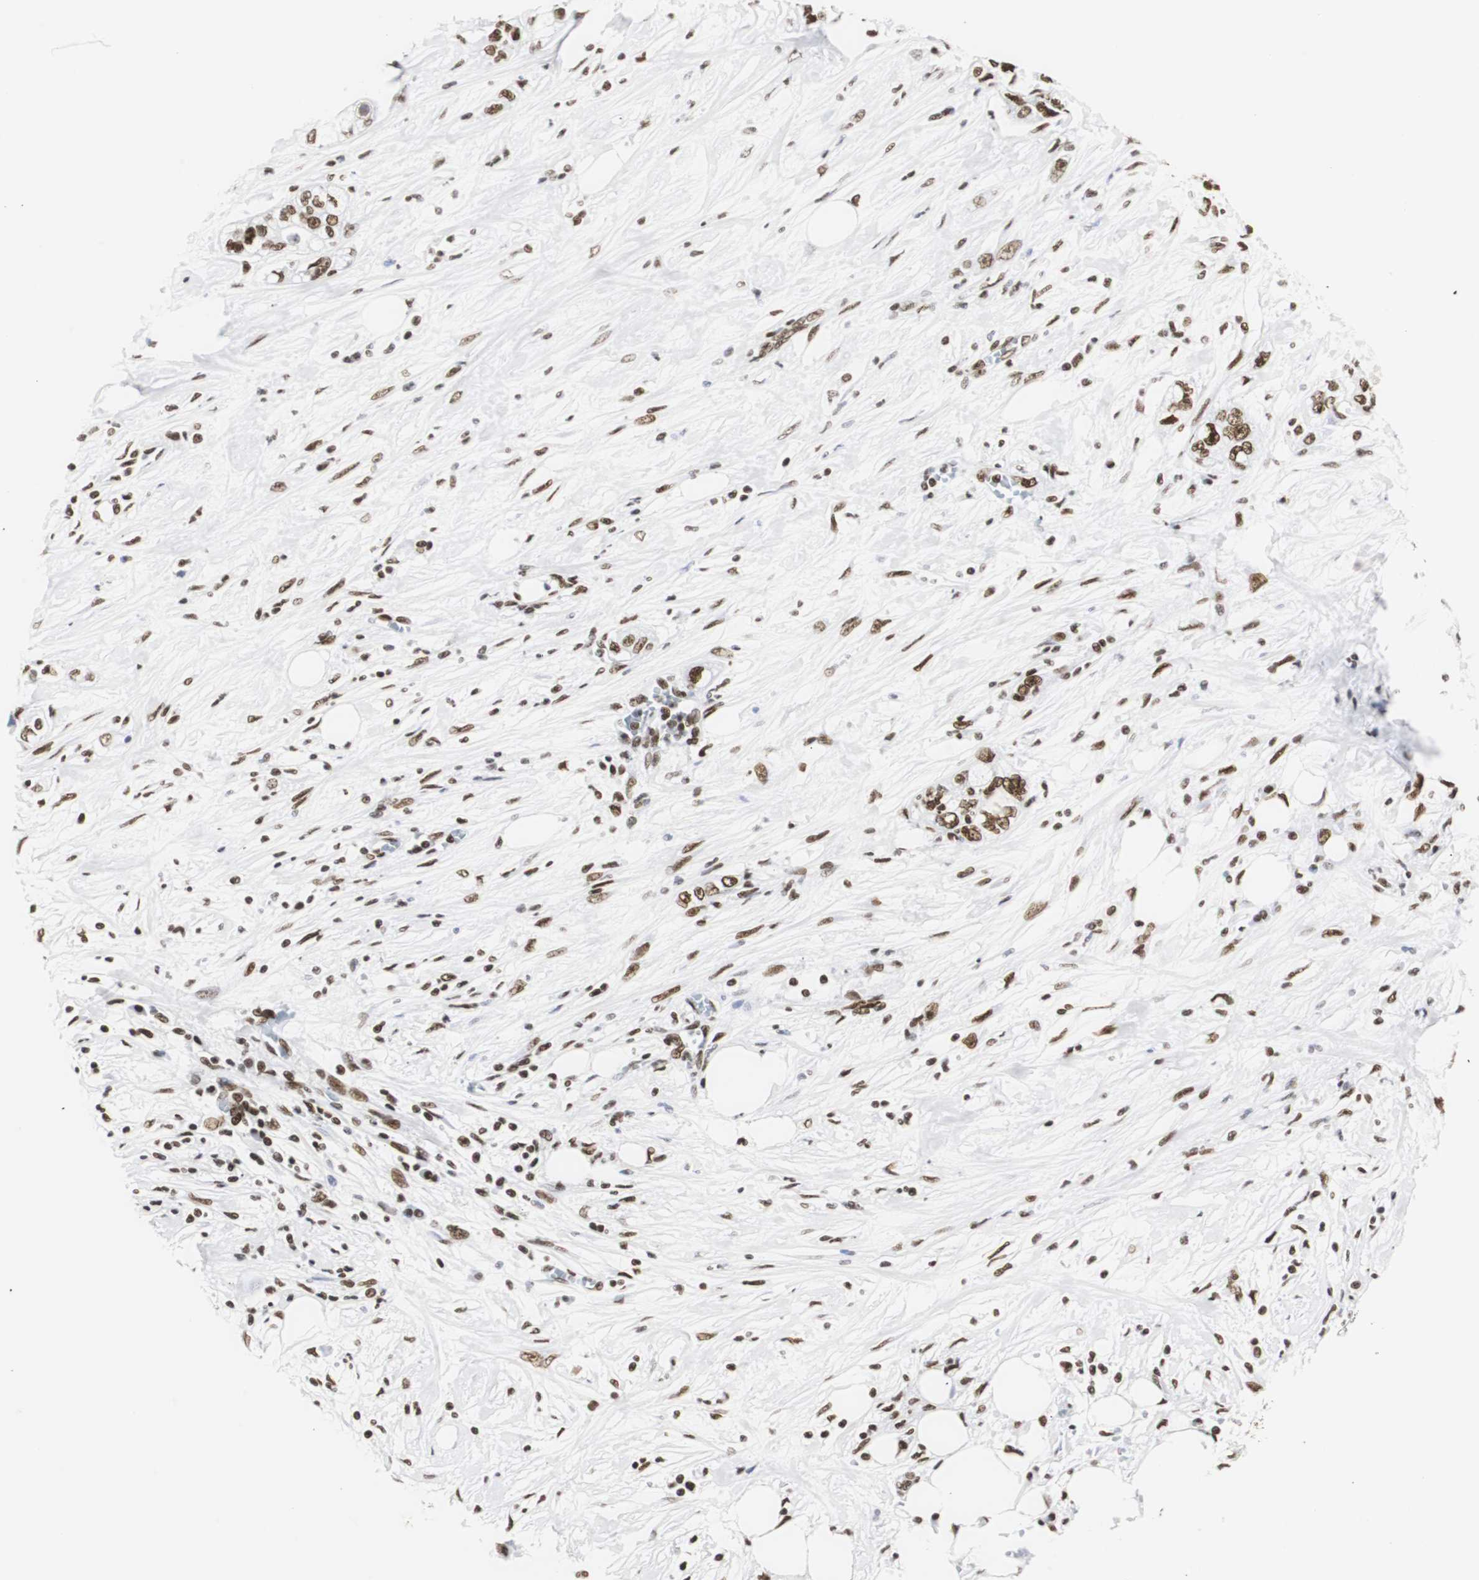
{"staining": {"intensity": "strong", "quantity": ">75%", "location": "nuclear"}, "tissue": "pancreatic cancer", "cell_type": "Tumor cells", "image_type": "cancer", "snomed": [{"axis": "morphology", "description": "Adenocarcinoma, NOS"}, {"axis": "topography", "description": "Pancreas"}], "caption": "Pancreatic adenocarcinoma stained for a protein (brown) demonstrates strong nuclear positive expression in about >75% of tumor cells.", "gene": "HNRNPH2", "patient": {"sex": "male", "age": 70}}